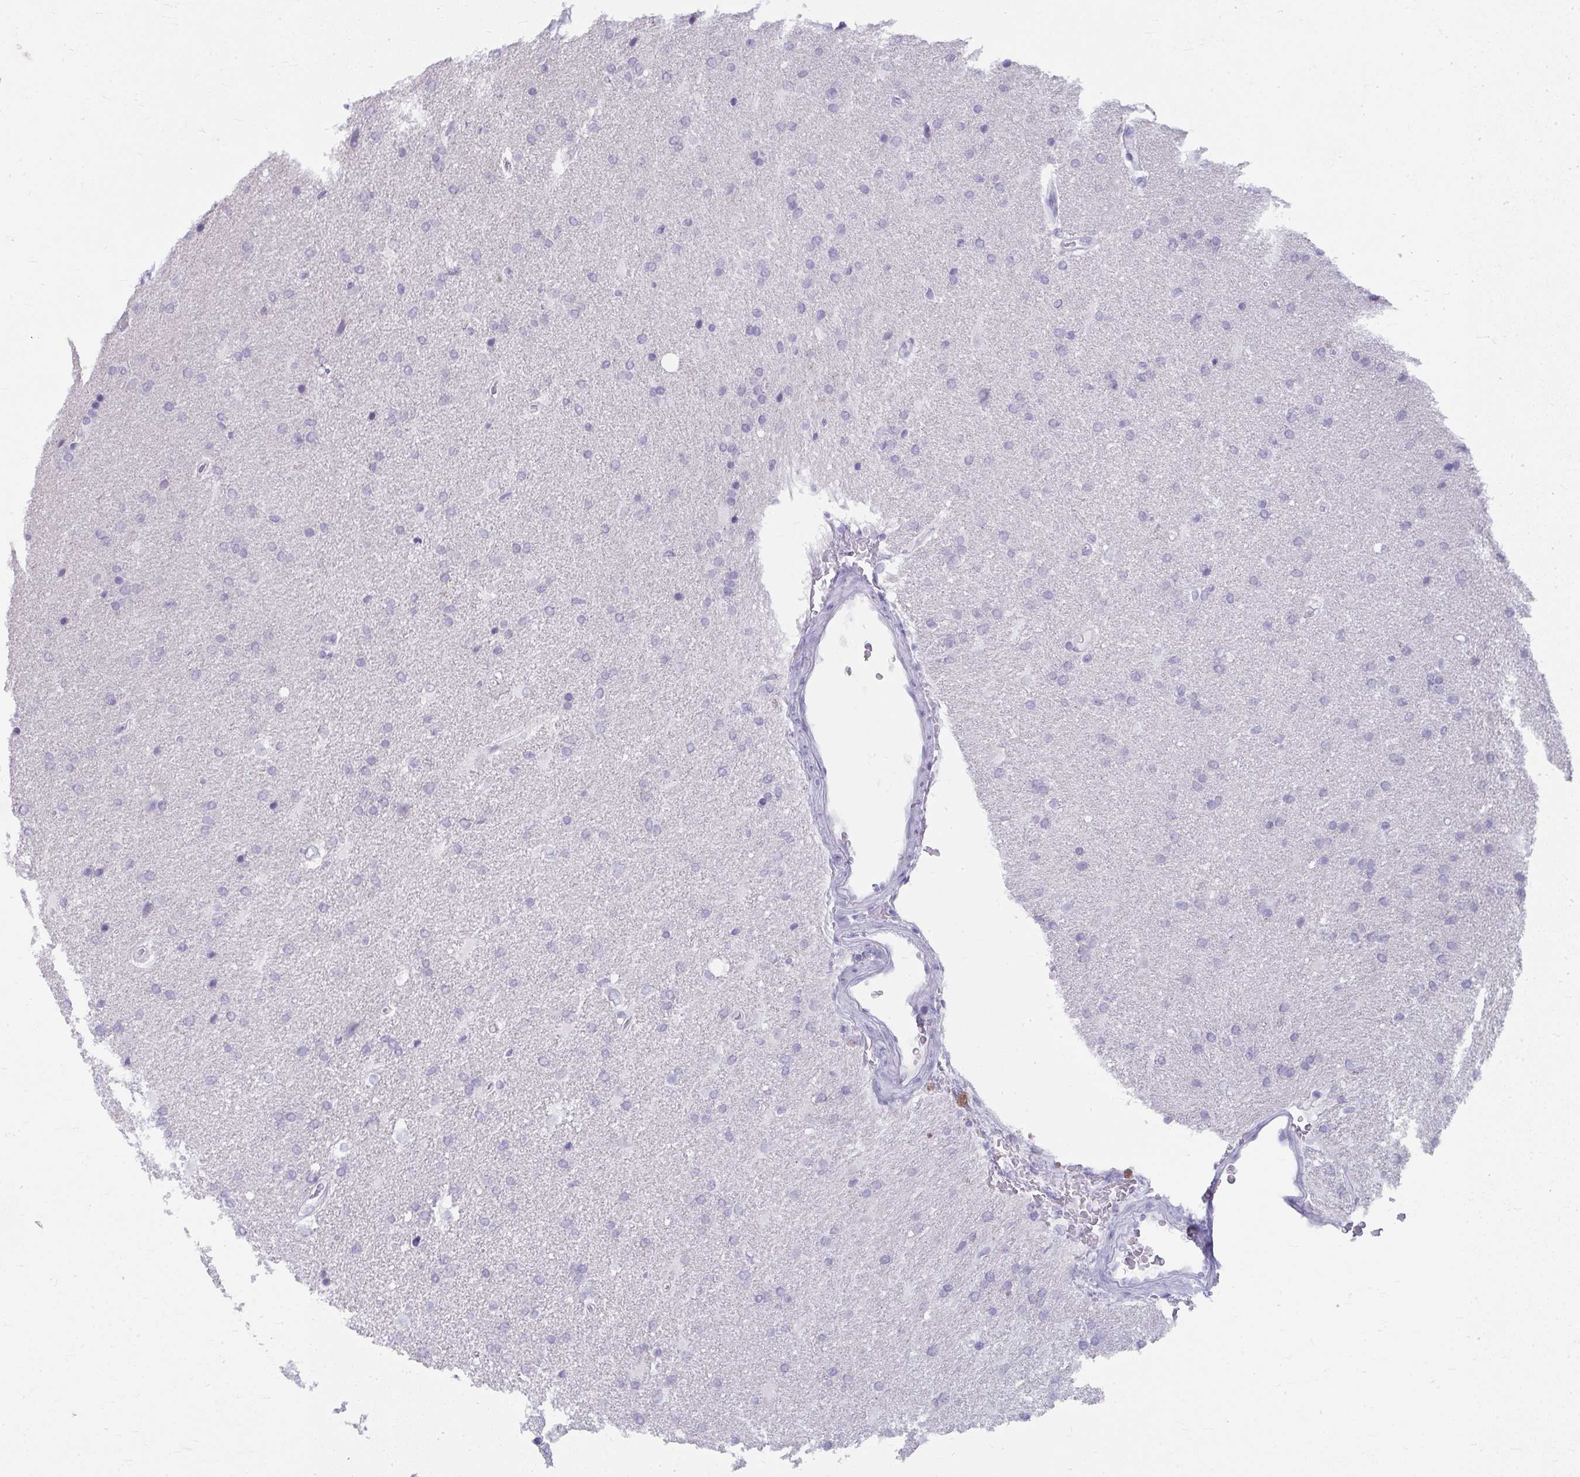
{"staining": {"intensity": "negative", "quantity": "none", "location": "none"}, "tissue": "glioma", "cell_type": "Tumor cells", "image_type": "cancer", "snomed": [{"axis": "morphology", "description": "Glioma, malignant, High grade"}, {"axis": "topography", "description": "Brain"}], "caption": "Tumor cells show no significant expression in malignant high-grade glioma. (Stains: DAB (3,3'-diaminobenzidine) immunohistochemistry with hematoxylin counter stain, Microscopy: brightfield microscopy at high magnification).", "gene": "UGT3A2", "patient": {"sex": "male", "age": 56}}